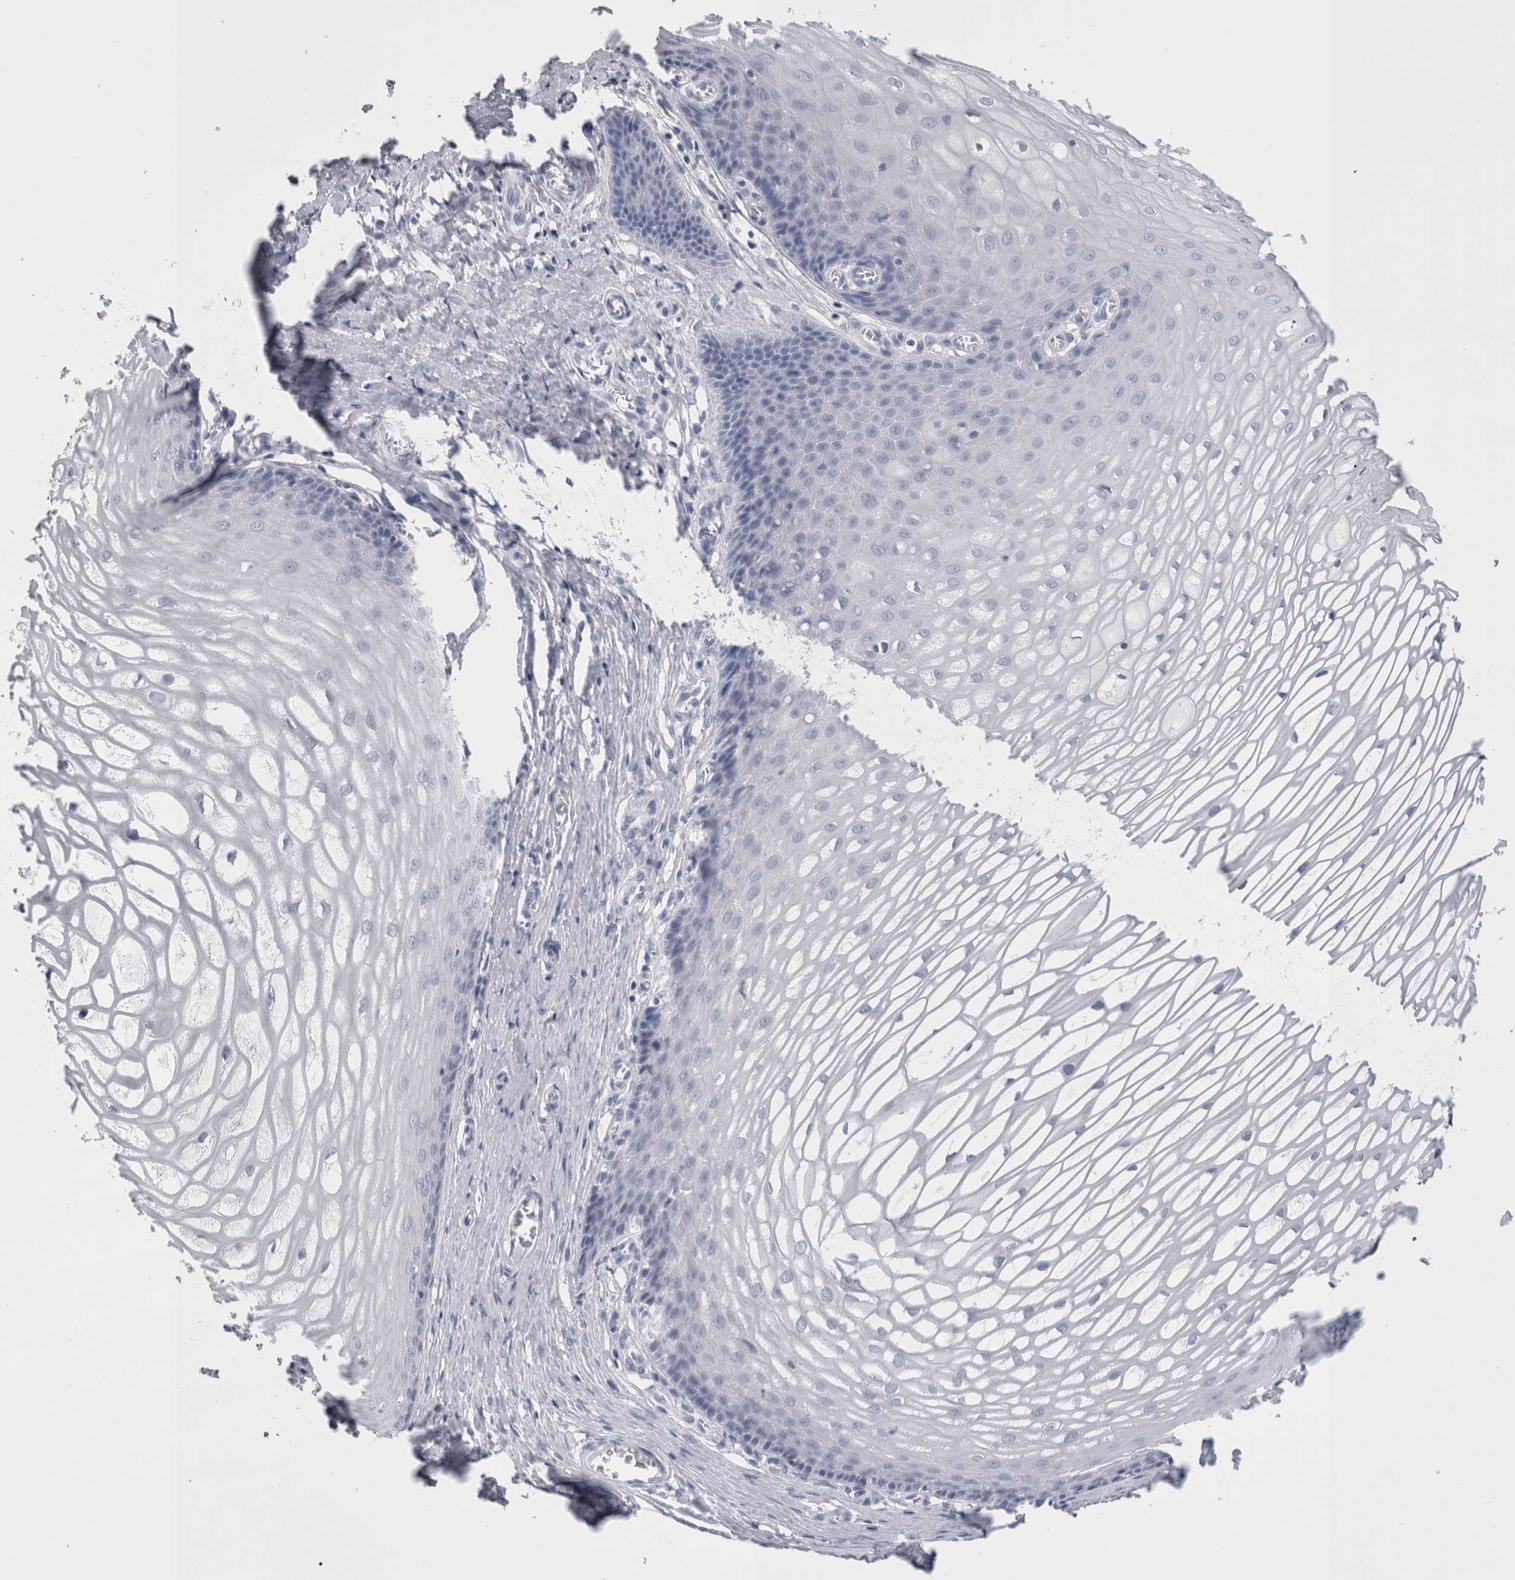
{"staining": {"intensity": "negative", "quantity": "none", "location": "none"}, "tissue": "cervix", "cell_type": "Glandular cells", "image_type": "normal", "snomed": [{"axis": "morphology", "description": "Normal tissue, NOS"}, {"axis": "topography", "description": "Cervix"}], "caption": "A photomicrograph of cervix stained for a protein shows no brown staining in glandular cells.", "gene": "CA8", "patient": {"sex": "female", "age": 55}}